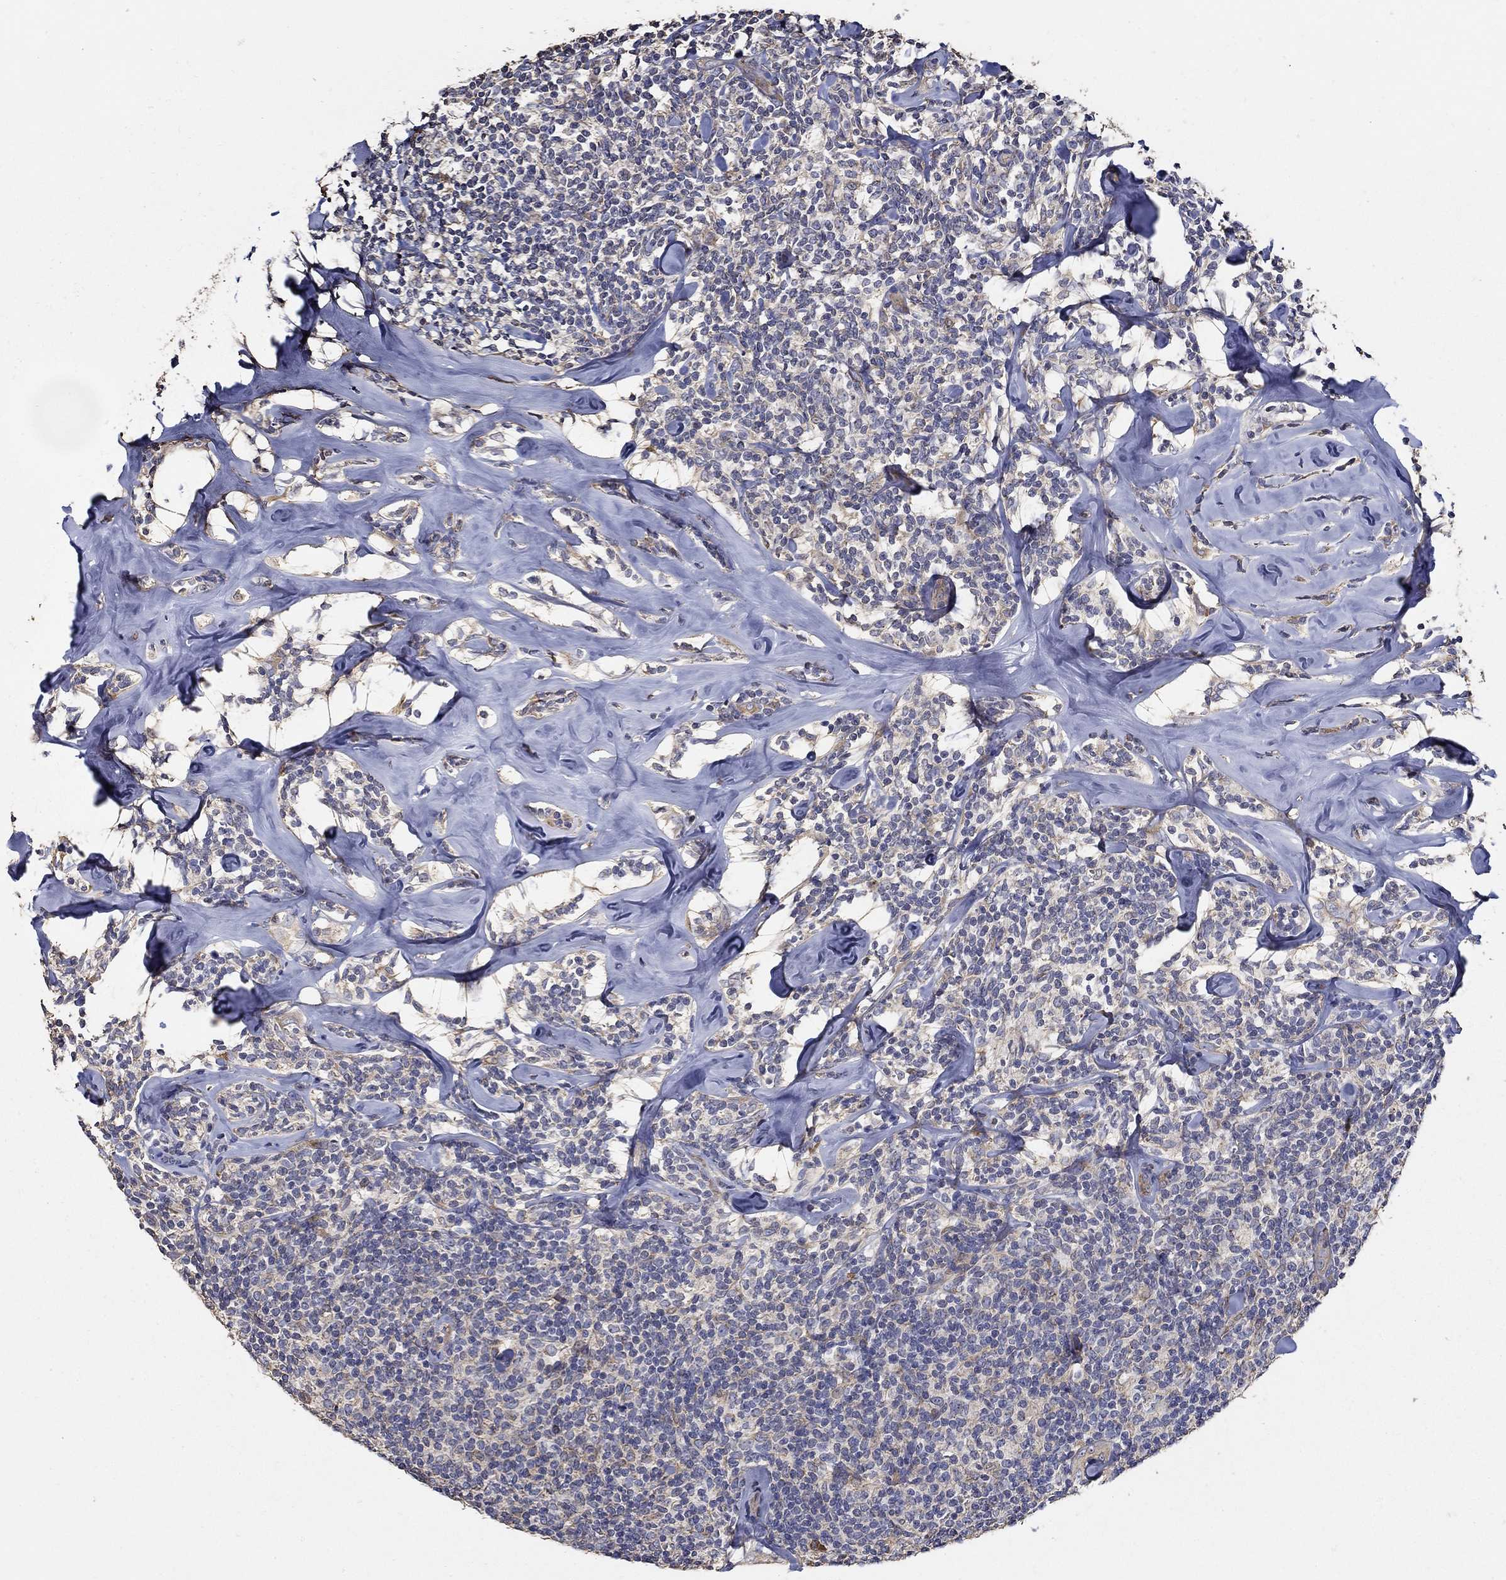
{"staining": {"intensity": "negative", "quantity": "none", "location": "none"}, "tissue": "lymphoma", "cell_type": "Tumor cells", "image_type": "cancer", "snomed": [{"axis": "morphology", "description": "Malignant lymphoma, non-Hodgkin's type, Low grade"}, {"axis": "topography", "description": "Lymph node"}], "caption": "High magnification brightfield microscopy of lymphoma stained with DAB (3,3'-diaminobenzidine) (brown) and counterstained with hematoxylin (blue): tumor cells show no significant staining.", "gene": "EMILIN3", "patient": {"sex": "female", "age": 56}}